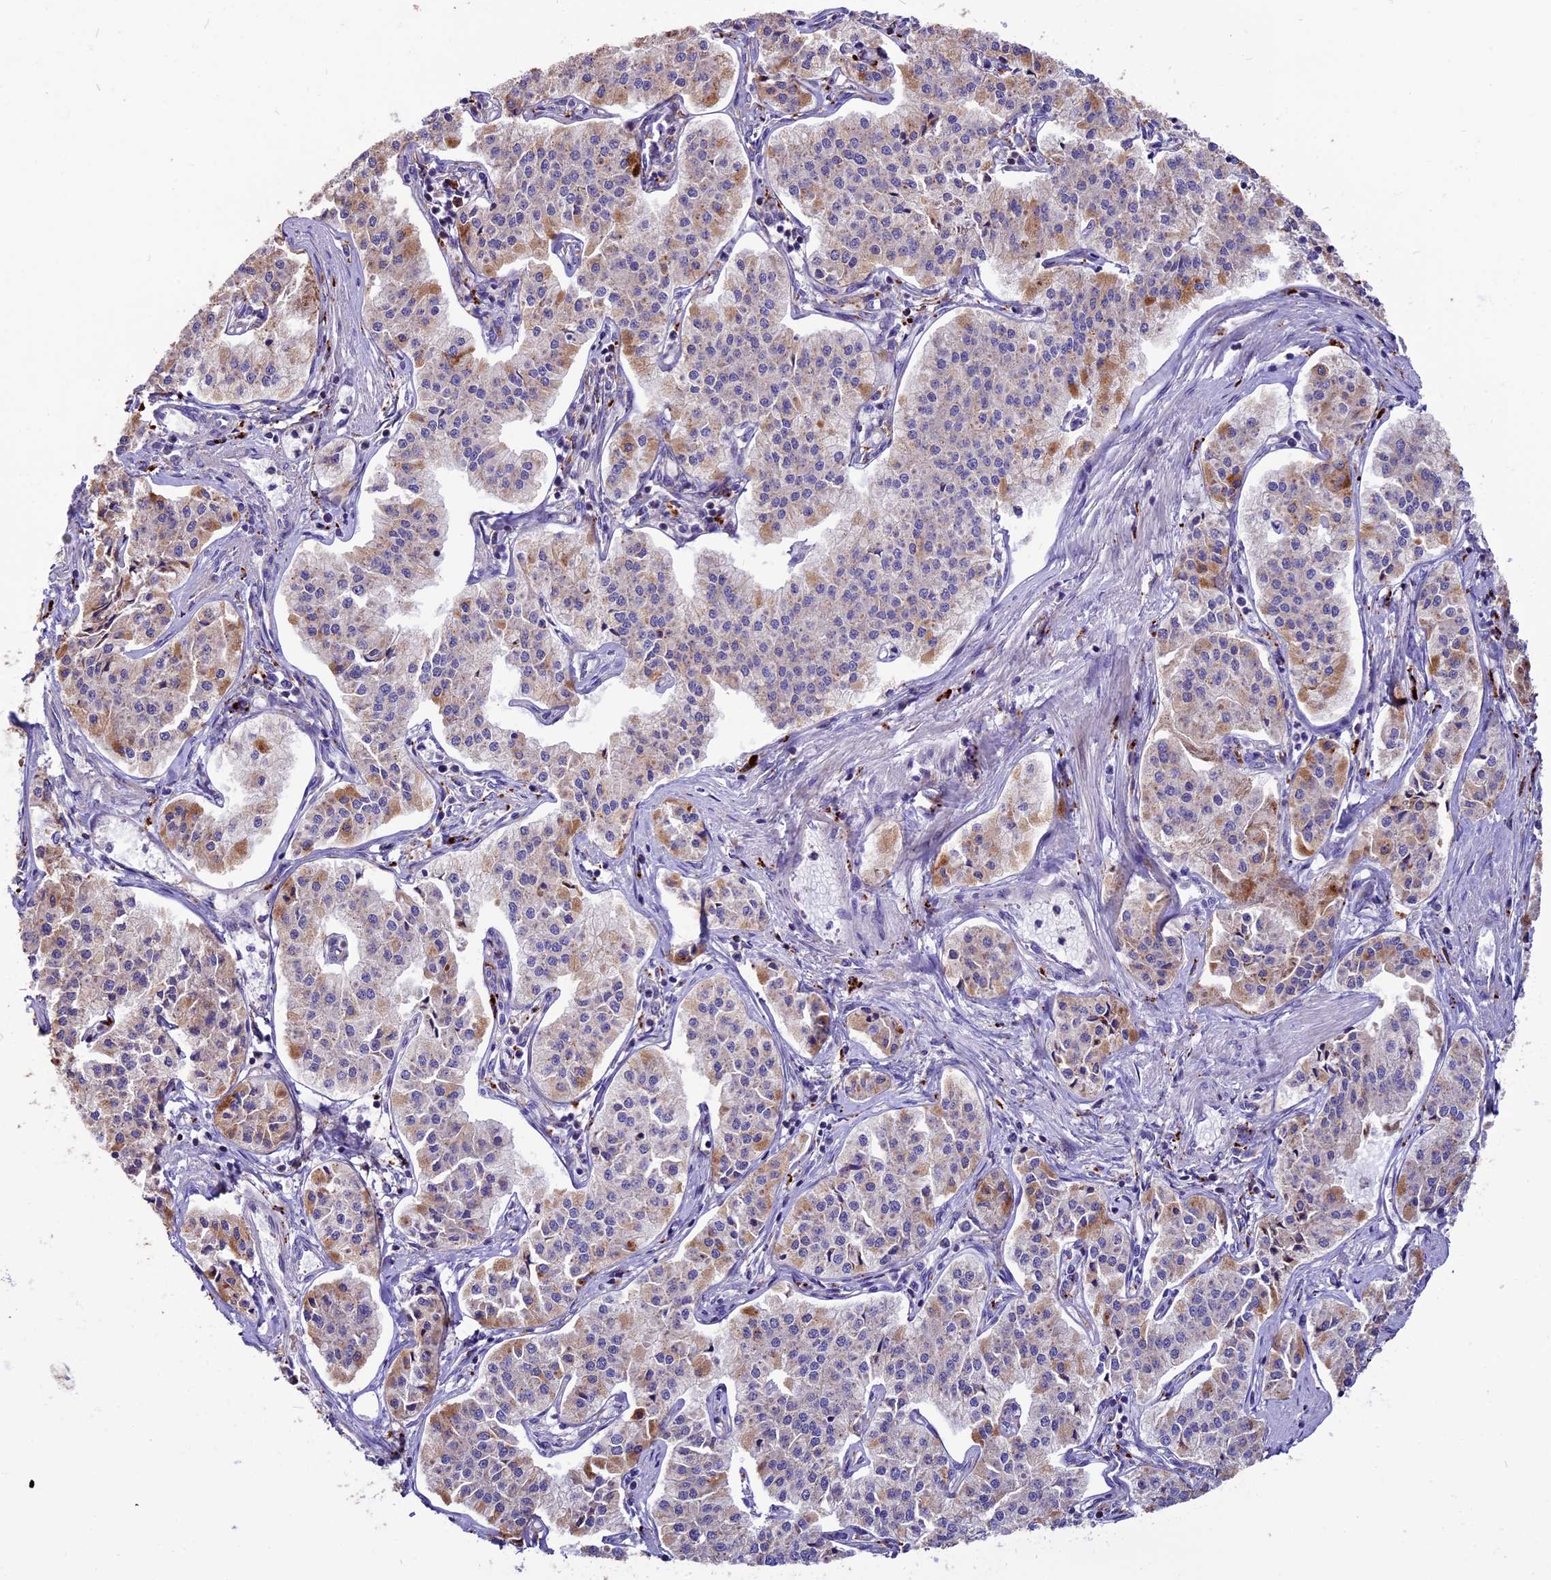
{"staining": {"intensity": "moderate", "quantity": "25%-75%", "location": "cytoplasmic/membranous"}, "tissue": "pancreatic cancer", "cell_type": "Tumor cells", "image_type": "cancer", "snomed": [{"axis": "morphology", "description": "Adenocarcinoma, NOS"}, {"axis": "topography", "description": "Pancreas"}], "caption": "An immunohistochemistry photomicrograph of neoplastic tissue is shown. Protein staining in brown labels moderate cytoplasmic/membranous positivity in pancreatic cancer (adenocarcinoma) within tumor cells.", "gene": "THRSP", "patient": {"sex": "female", "age": 50}}